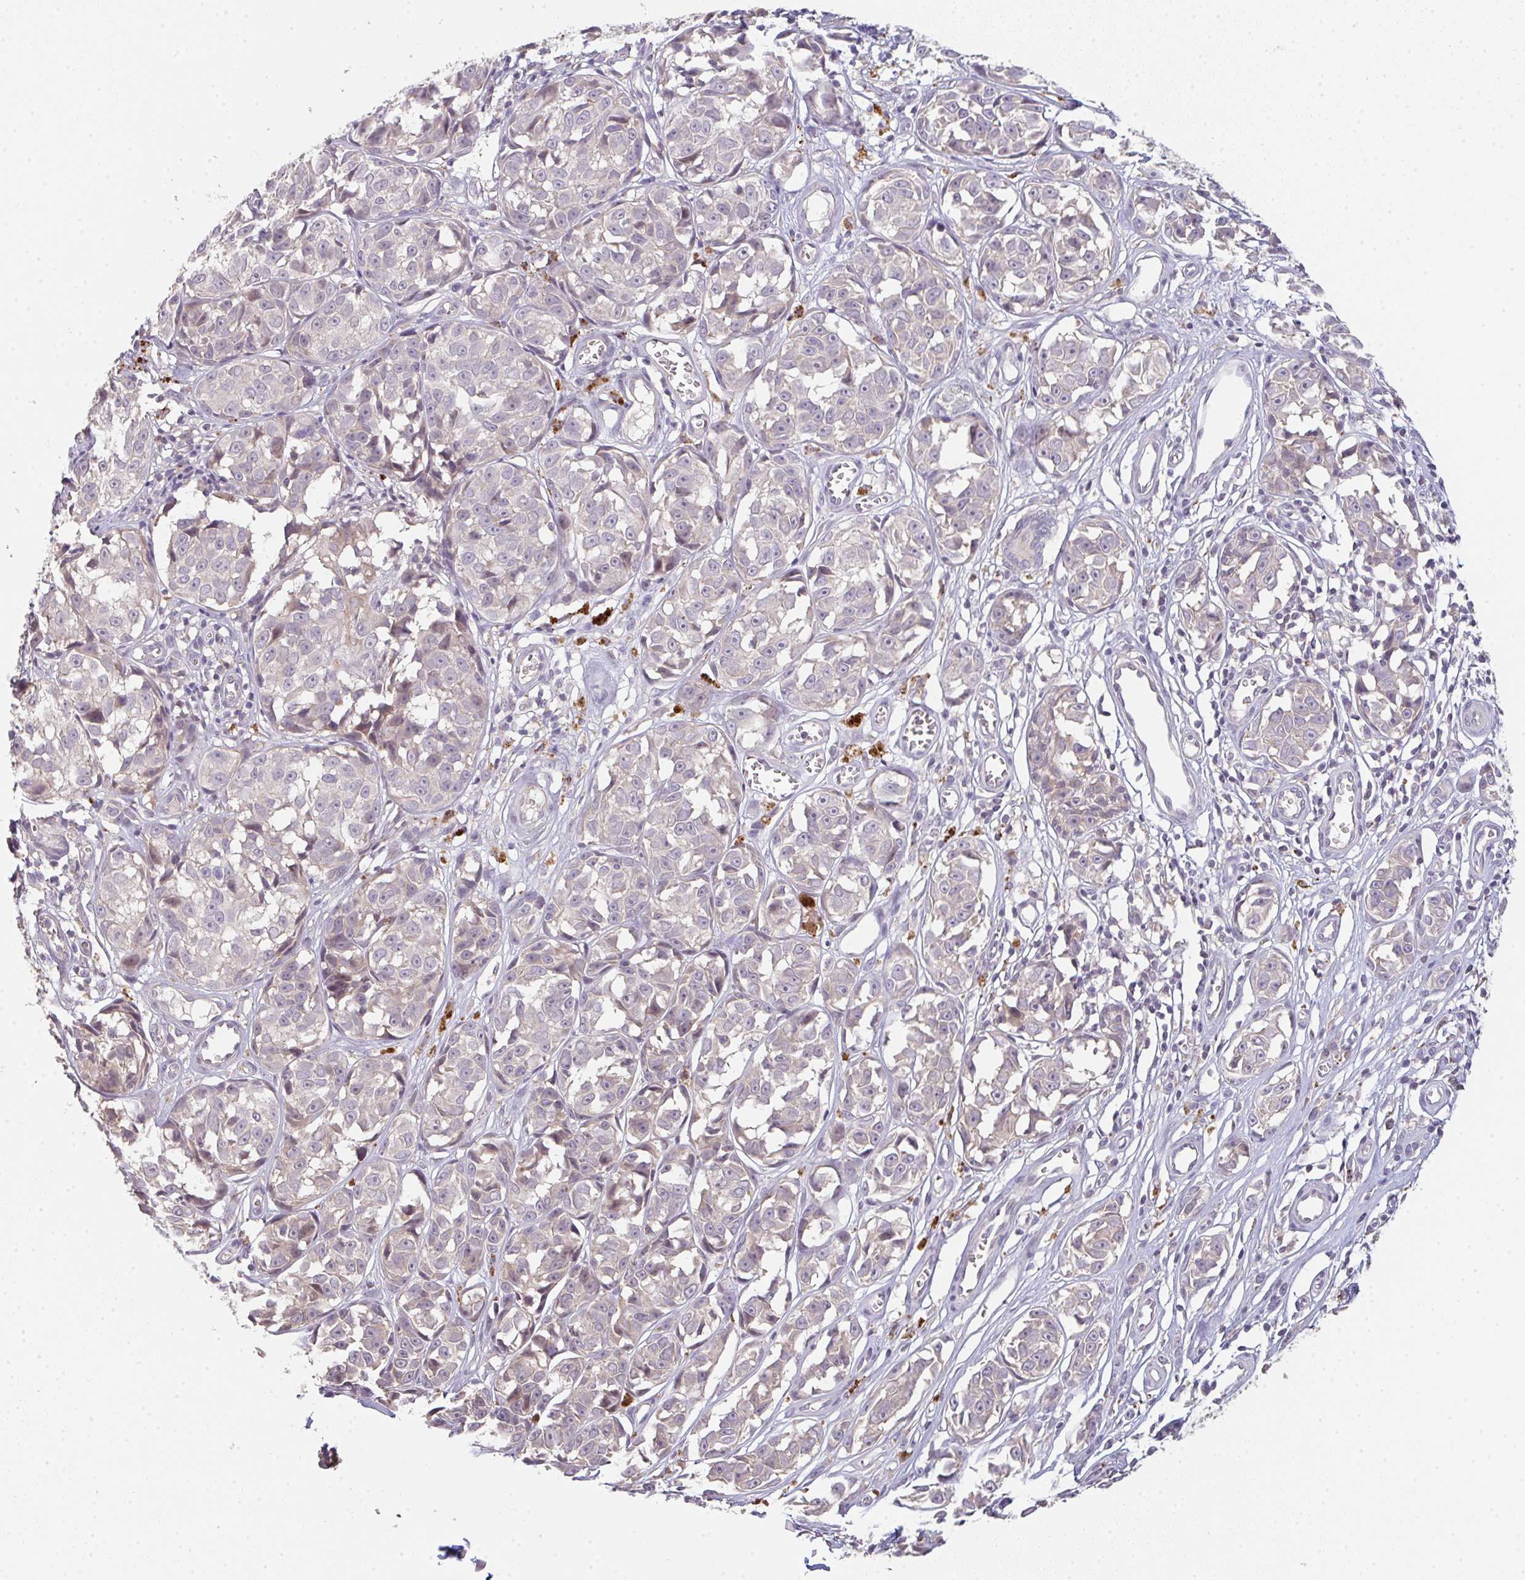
{"staining": {"intensity": "negative", "quantity": "none", "location": "none"}, "tissue": "melanoma", "cell_type": "Tumor cells", "image_type": "cancer", "snomed": [{"axis": "morphology", "description": "Malignant melanoma, NOS"}, {"axis": "topography", "description": "Skin"}], "caption": "Tumor cells are negative for protein expression in human melanoma.", "gene": "TMEM237", "patient": {"sex": "male", "age": 73}}